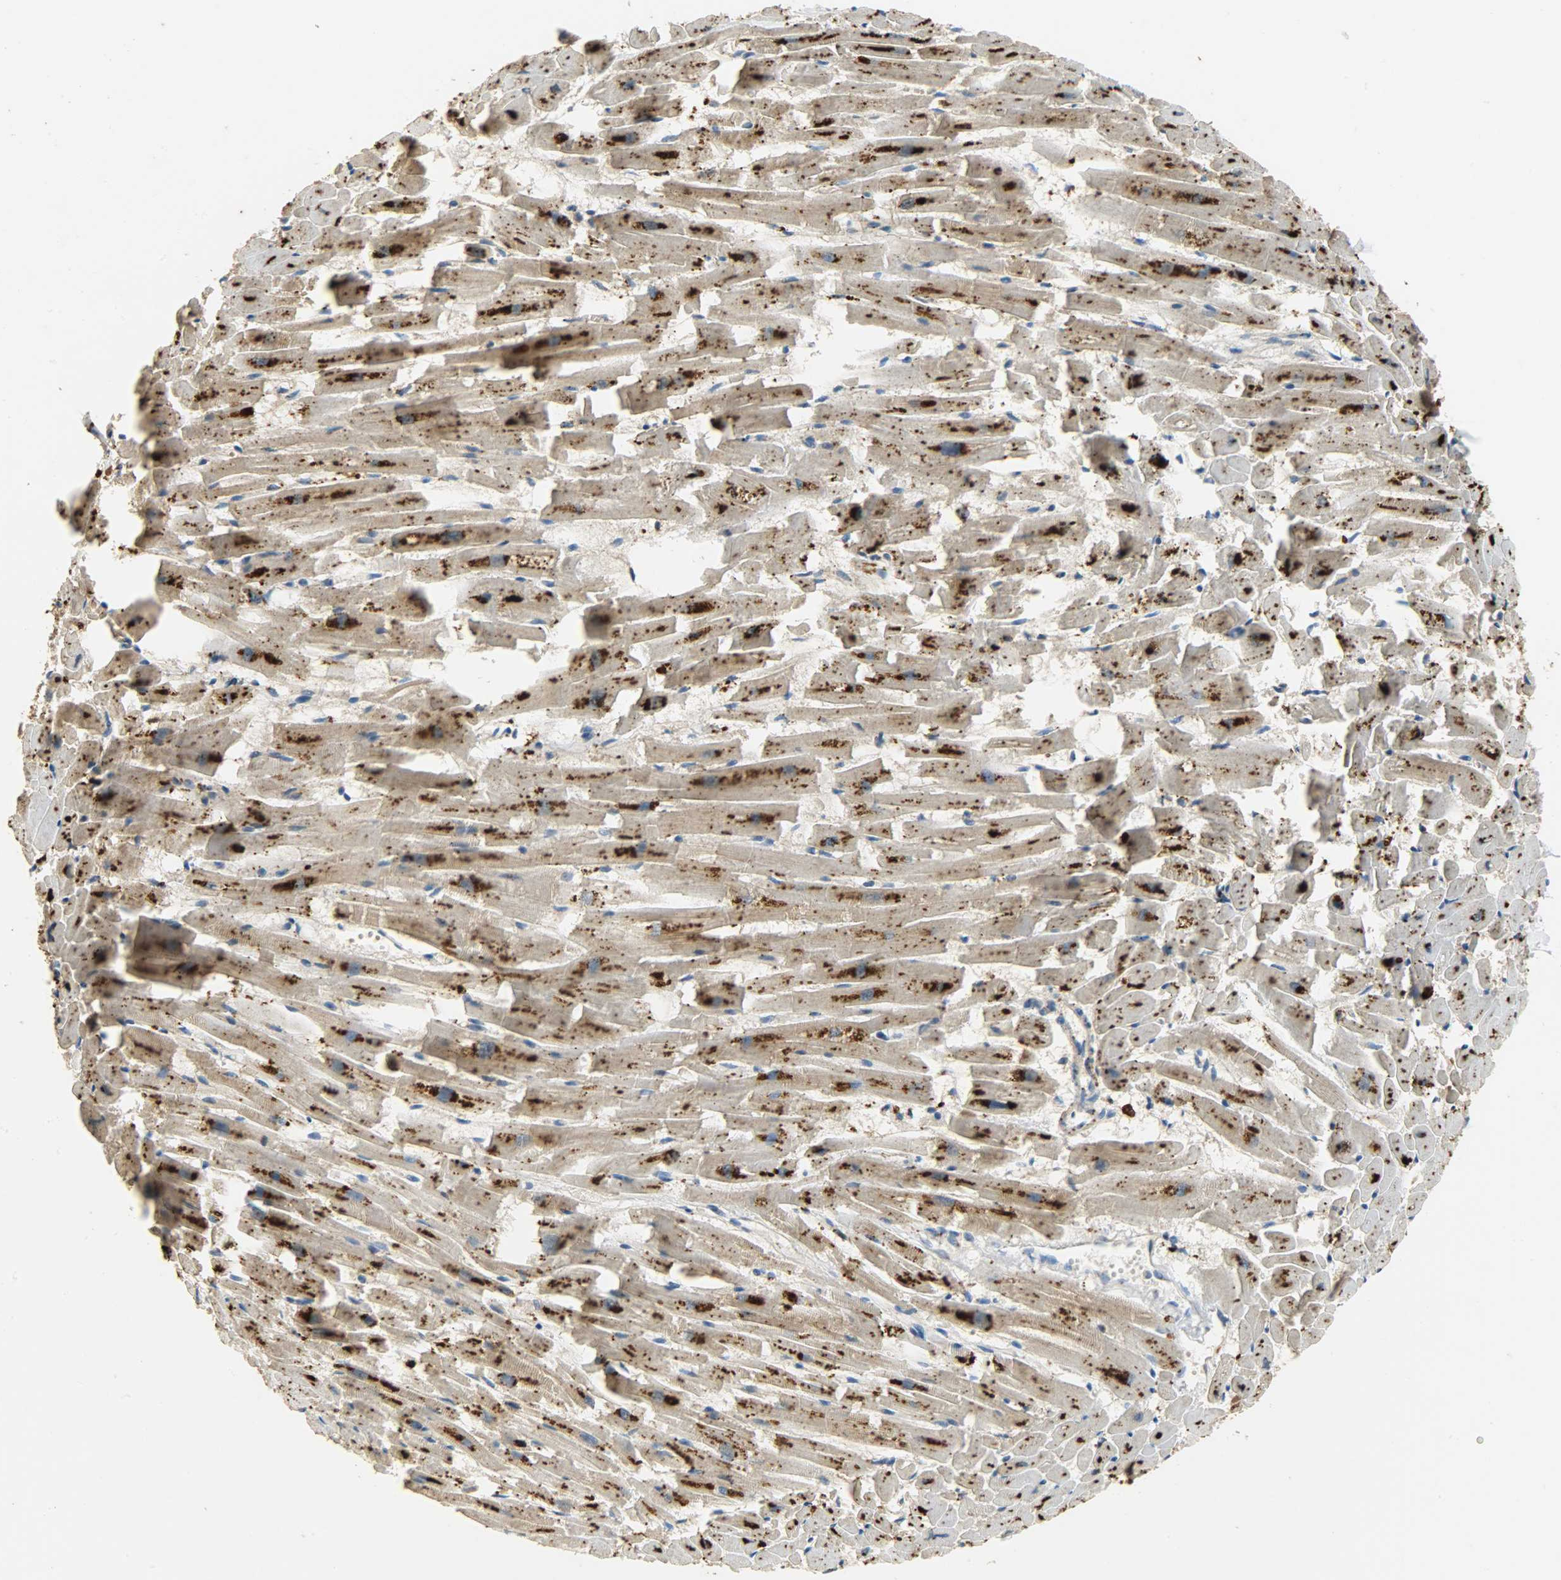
{"staining": {"intensity": "strong", "quantity": ">75%", "location": "cytoplasmic/membranous"}, "tissue": "heart muscle", "cell_type": "Cardiomyocytes", "image_type": "normal", "snomed": [{"axis": "morphology", "description": "Normal tissue, NOS"}, {"axis": "topography", "description": "Heart"}], "caption": "This is an image of IHC staining of benign heart muscle, which shows strong expression in the cytoplasmic/membranous of cardiomyocytes.", "gene": "ASAH1", "patient": {"sex": "female", "age": 19}}